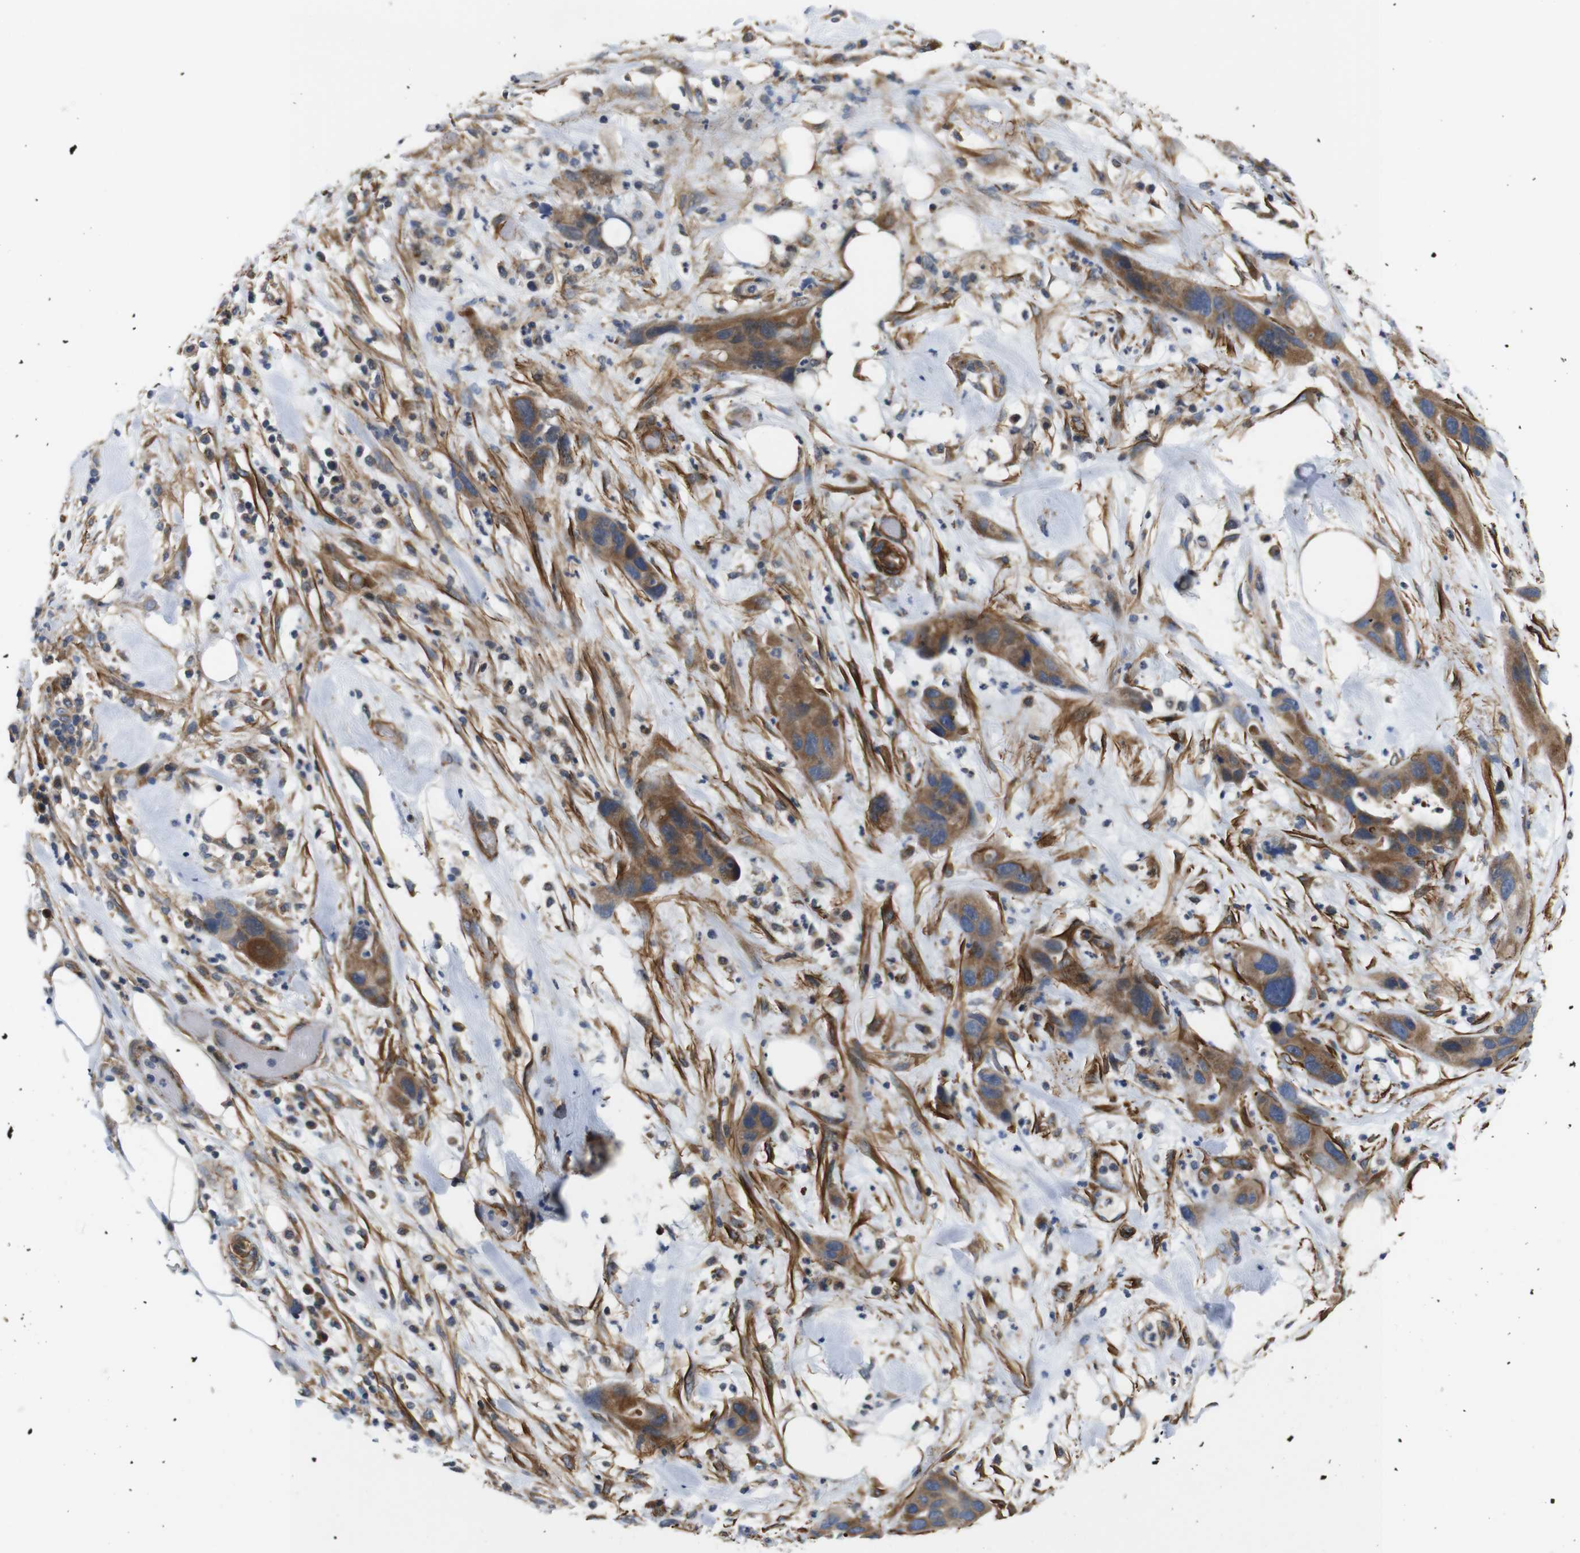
{"staining": {"intensity": "moderate", "quantity": ">75%", "location": "cytoplasmic/membranous"}, "tissue": "pancreatic cancer", "cell_type": "Tumor cells", "image_type": "cancer", "snomed": [{"axis": "morphology", "description": "Adenocarcinoma, NOS"}, {"axis": "topography", "description": "Pancreas"}], "caption": "An image of human pancreatic cancer (adenocarcinoma) stained for a protein demonstrates moderate cytoplasmic/membranous brown staining in tumor cells.", "gene": "GGT7", "patient": {"sex": "female", "age": 71}}